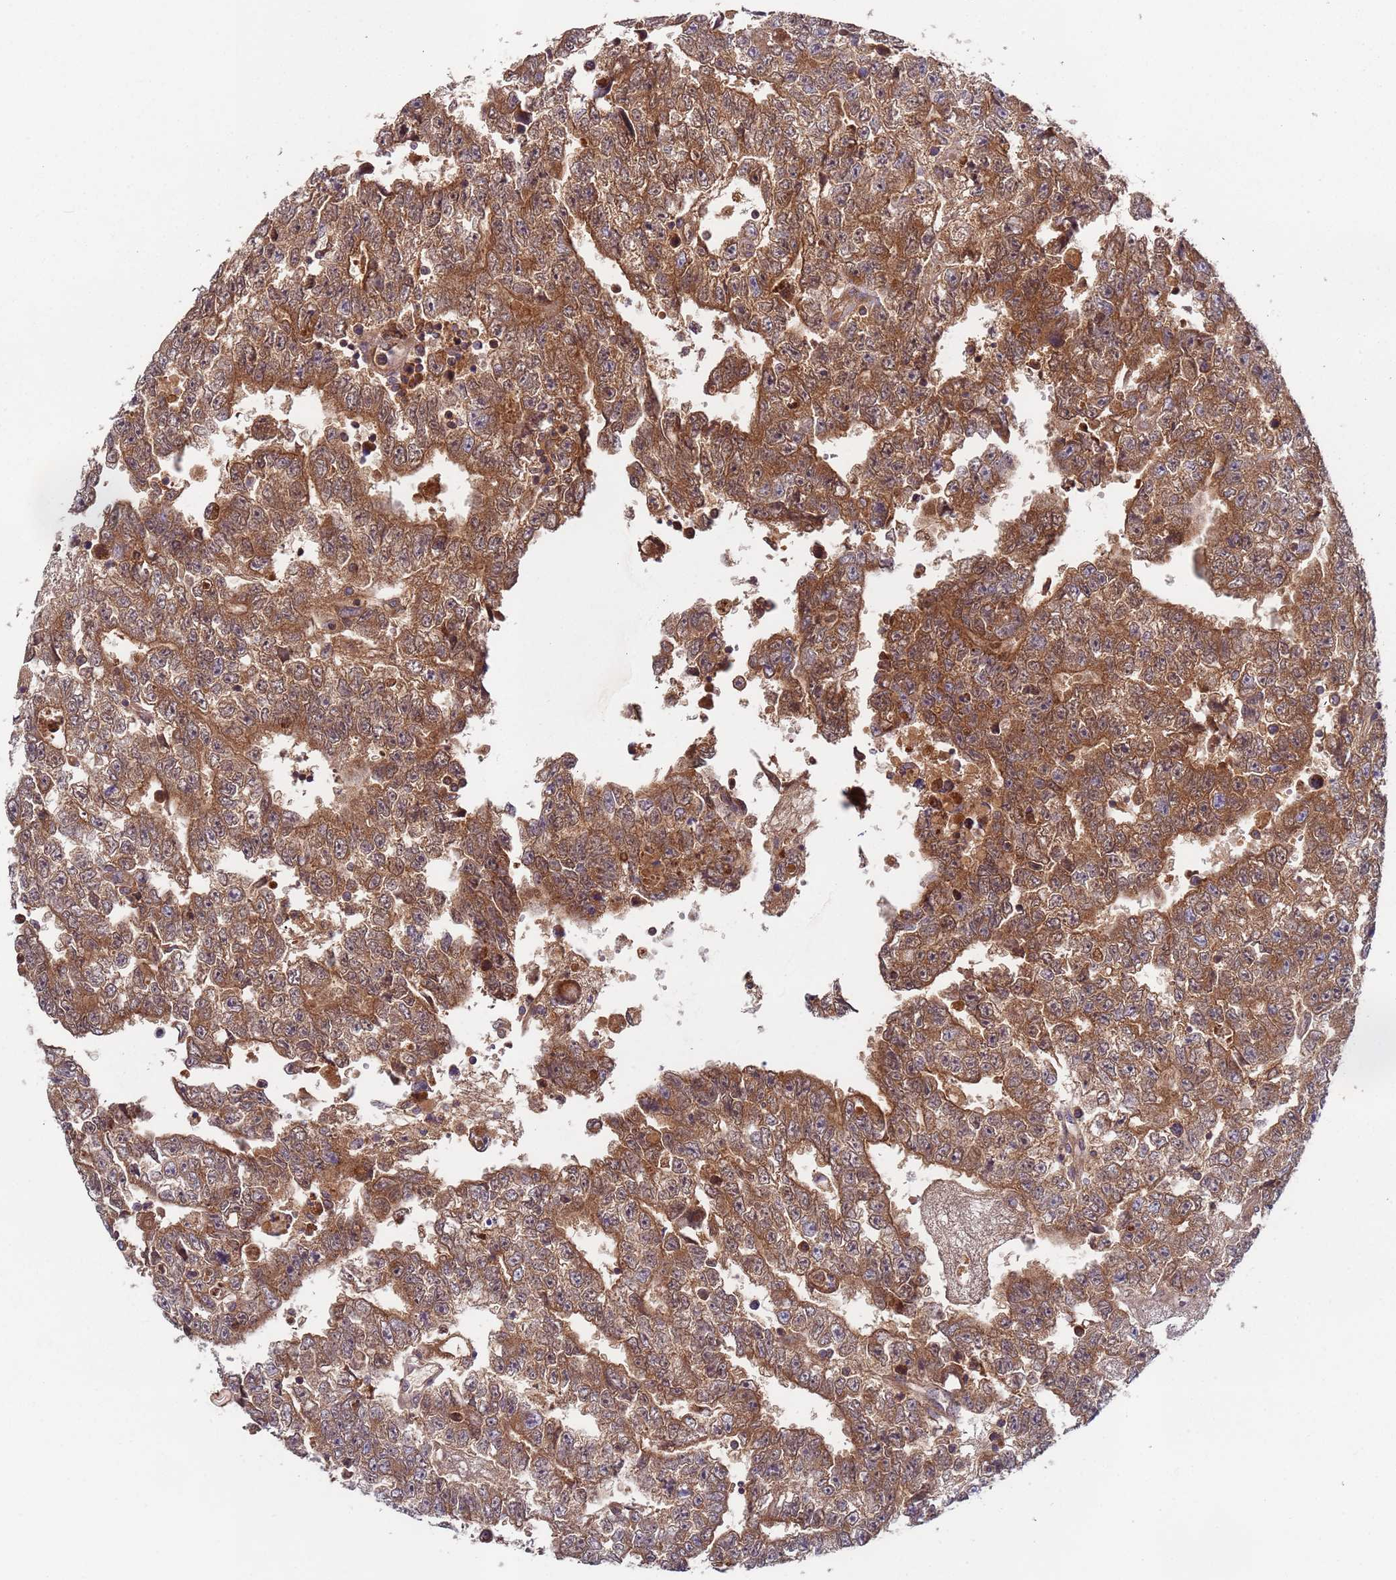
{"staining": {"intensity": "moderate", "quantity": ">75%", "location": "cytoplasmic/membranous"}, "tissue": "testis cancer", "cell_type": "Tumor cells", "image_type": "cancer", "snomed": [{"axis": "morphology", "description": "Carcinoma, Embryonal, NOS"}, {"axis": "topography", "description": "Testis"}], "caption": "Testis cancer (embryonal carcinoma) tissue exhibits moderate cytoplasmic/membranous expression in about >75% of tumor cells, visualized by immunohistochemistry.", "gene": "OR5A2", "patient": {"sex": "male", "age": 25}}